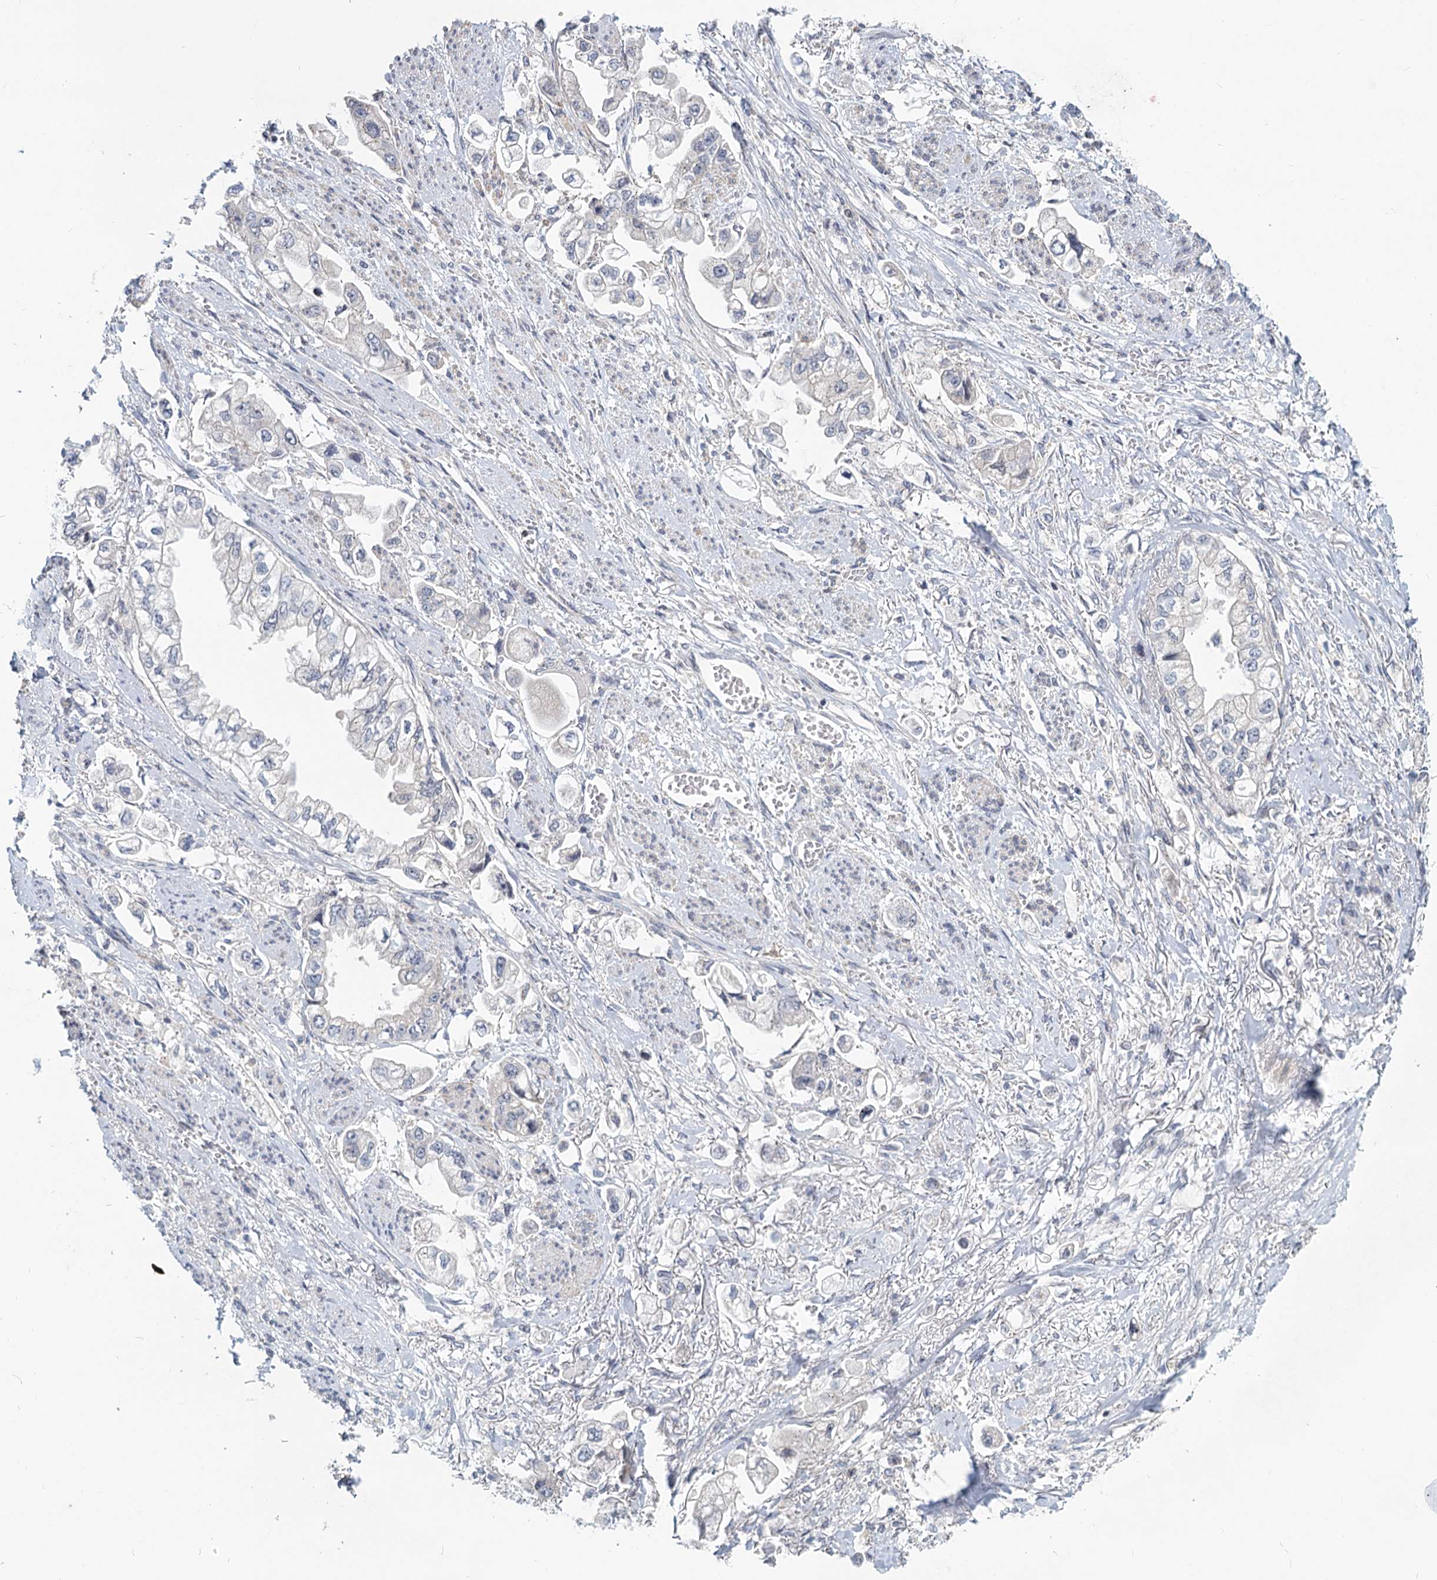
{"staining": {"intensity": "negative", "quantity": "none", "location": "none"}, "tissue": "stomach cancer", "cell_type": "Tumor cells", "image_type": "cancer", "snomed": [{"axis": "morphology", "description": "Adenocarcinoma, NOS"}, {"axis": "topography", "description": "Stomach"}], "caption": "The immunohistochemistry photomicrograph has no significant expression in tumor cells of adenocarcinoma (stomach) tissue.", "gene": "STAP1", "patient": {"sex": "male", "age": 62}}